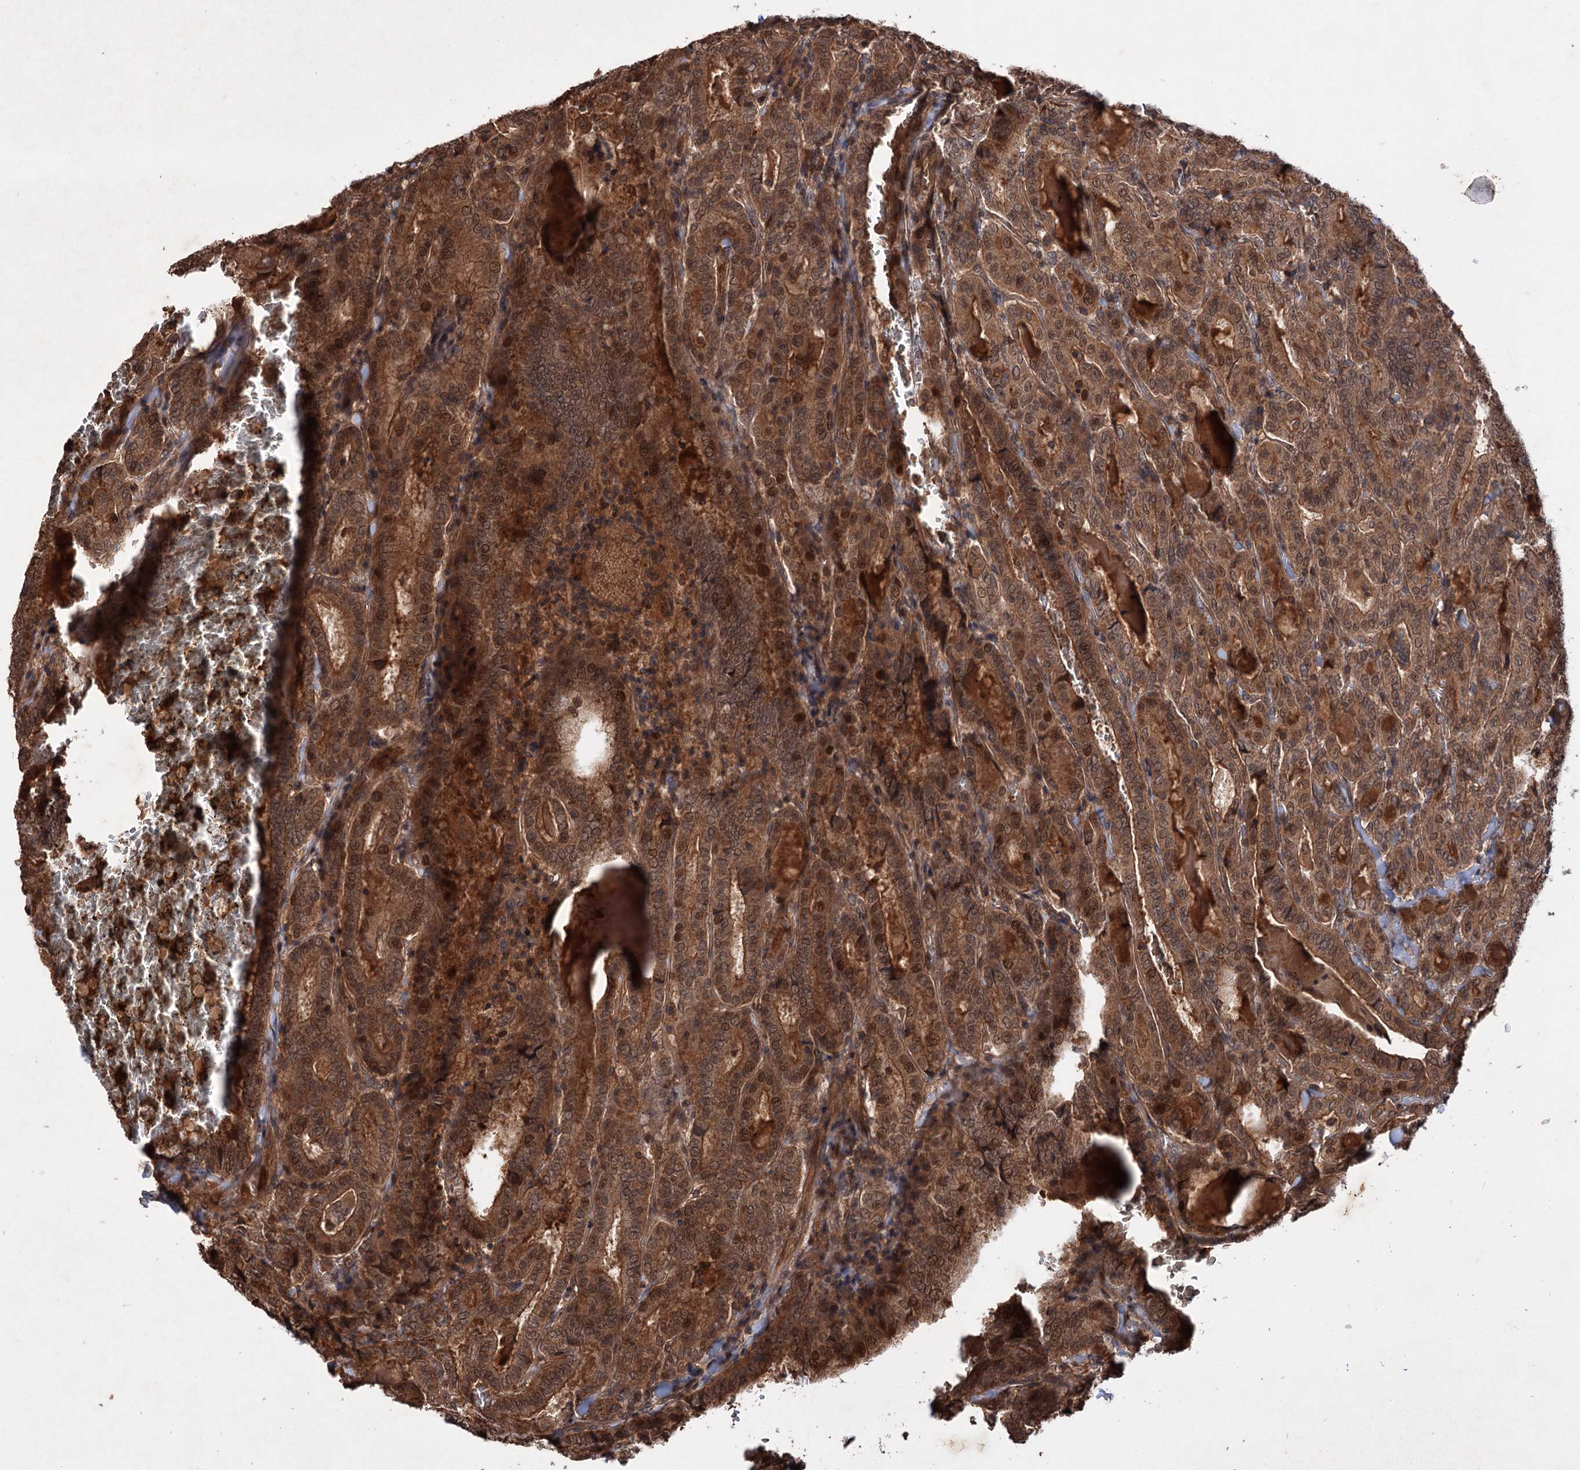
{"staining": {"intensity": "strong", "quantity": ">75%", "location": "cytoplasmic/membranous,nuclear"}, "tissue": "thyroid cancer", "cell_type": "Tumor cells", "image_type": "cancer", "snomed": [{"axis": "morphology", "description": "Papillary adenocarcinoma, NOS"}, {"axis": "topography", "description": "Thyroid gland"}], "caption": "Immunohistochemical staining of human thyroid cancer (papillary adenocarcinoma) reveals strong cytoplasmic/membranous and nuclear protein positivity in about >75% of tumor cells.", "gene": "ADK", "patient": {"sex": "female", "age": 72}}